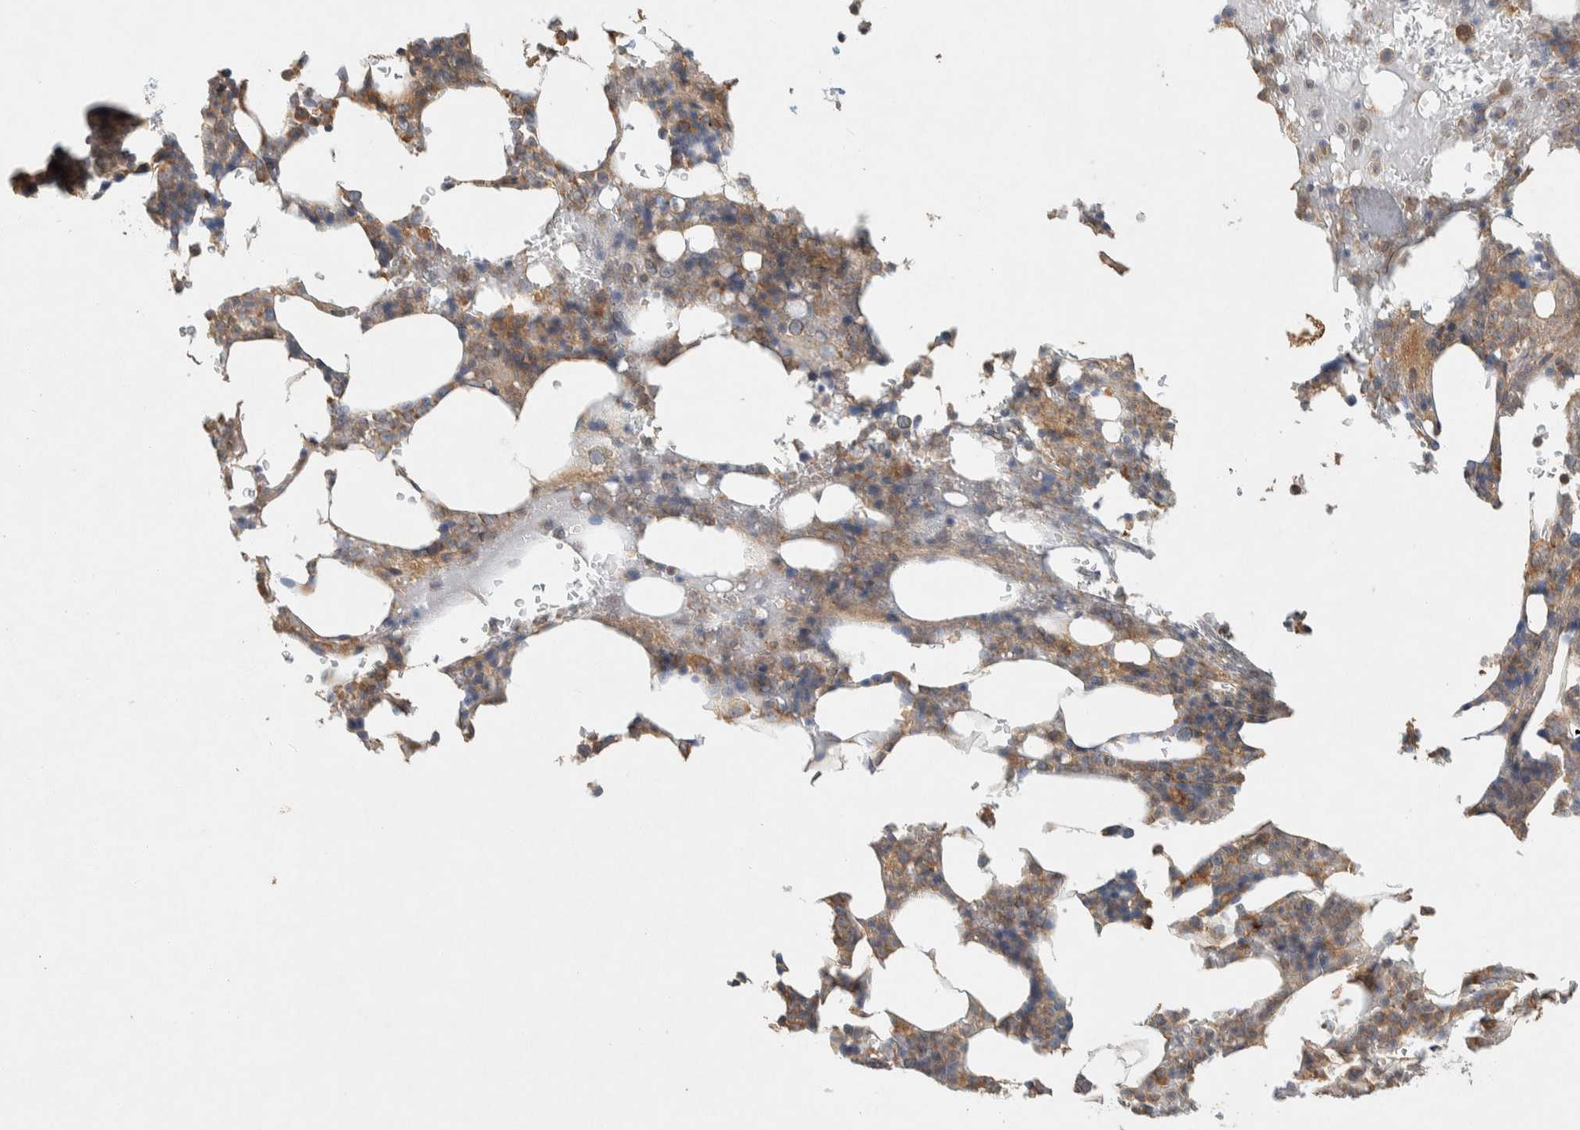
{"staining": {"intensity": "moderate", "quantity": "25%-75%", "location": "cytoplasmic/membranous"}, "tissue": "bone marrow", "cell_type": "Hematopoietic cells", "image_type": "normal", "snomed": [{"axis": "morphology", "description": "Normal tissue, NOS"}, {"axis": "topography", "description": "Bone marrow"}], "caption": "Immunohistochemistry (IHC) photomicrograph of unremarkable bone marrow: bone marrow stained using immunohistochemistry exhibits medium levels of moderate protein expression localized specifically in the cytoplasmic/membranous of hematopoietic cells, appearing as a cytoplasmic/membranous brown color.", "gene": "PXK", "patient": {"sex": "female", "age": 81}}